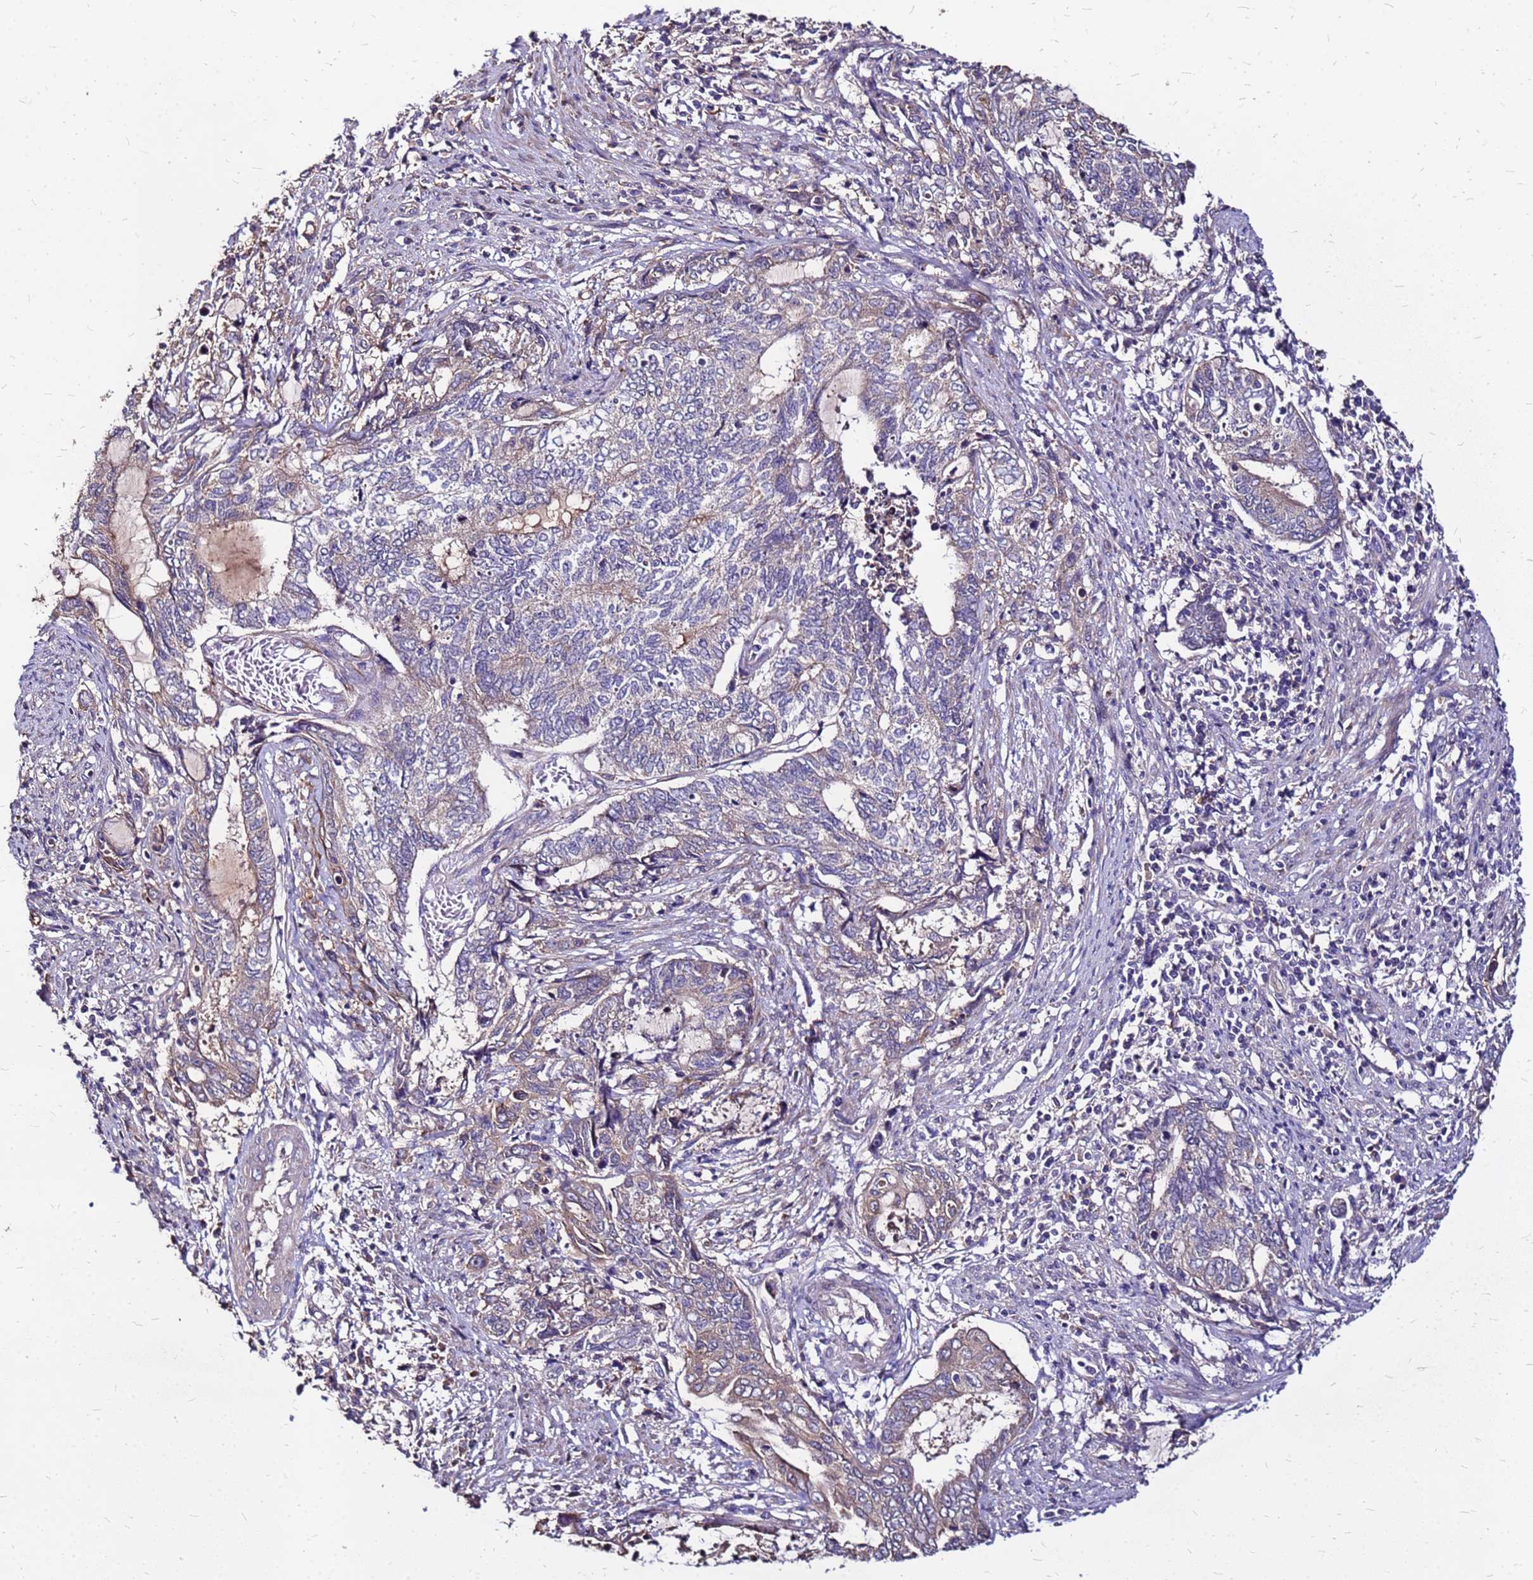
{"staining": {"intensity": "weak", "quantity": "<25%", "location": "cytoplasmic/membranous"}, "tissue": "endometrial cancer", "cell_type": "Tumor cells", "image_type": "cancer", "snomed": [{"axis": "morphology", "description": "Adenocarcinoma, NOS"}, {"axis": "topography", "description": "Uterus"}, {"axis": "topography", "description": "Endometrium"}], "caption": "An immunohistochemistry (IHC) micrograph of endometrial cancer (adenocarcinoma) is shown. There is no staining in tumor cells of endometrial cancer (adenocarcinoma).", "gene": "ARHGEF5", "patient": {"sex": "female", "age": 70}}